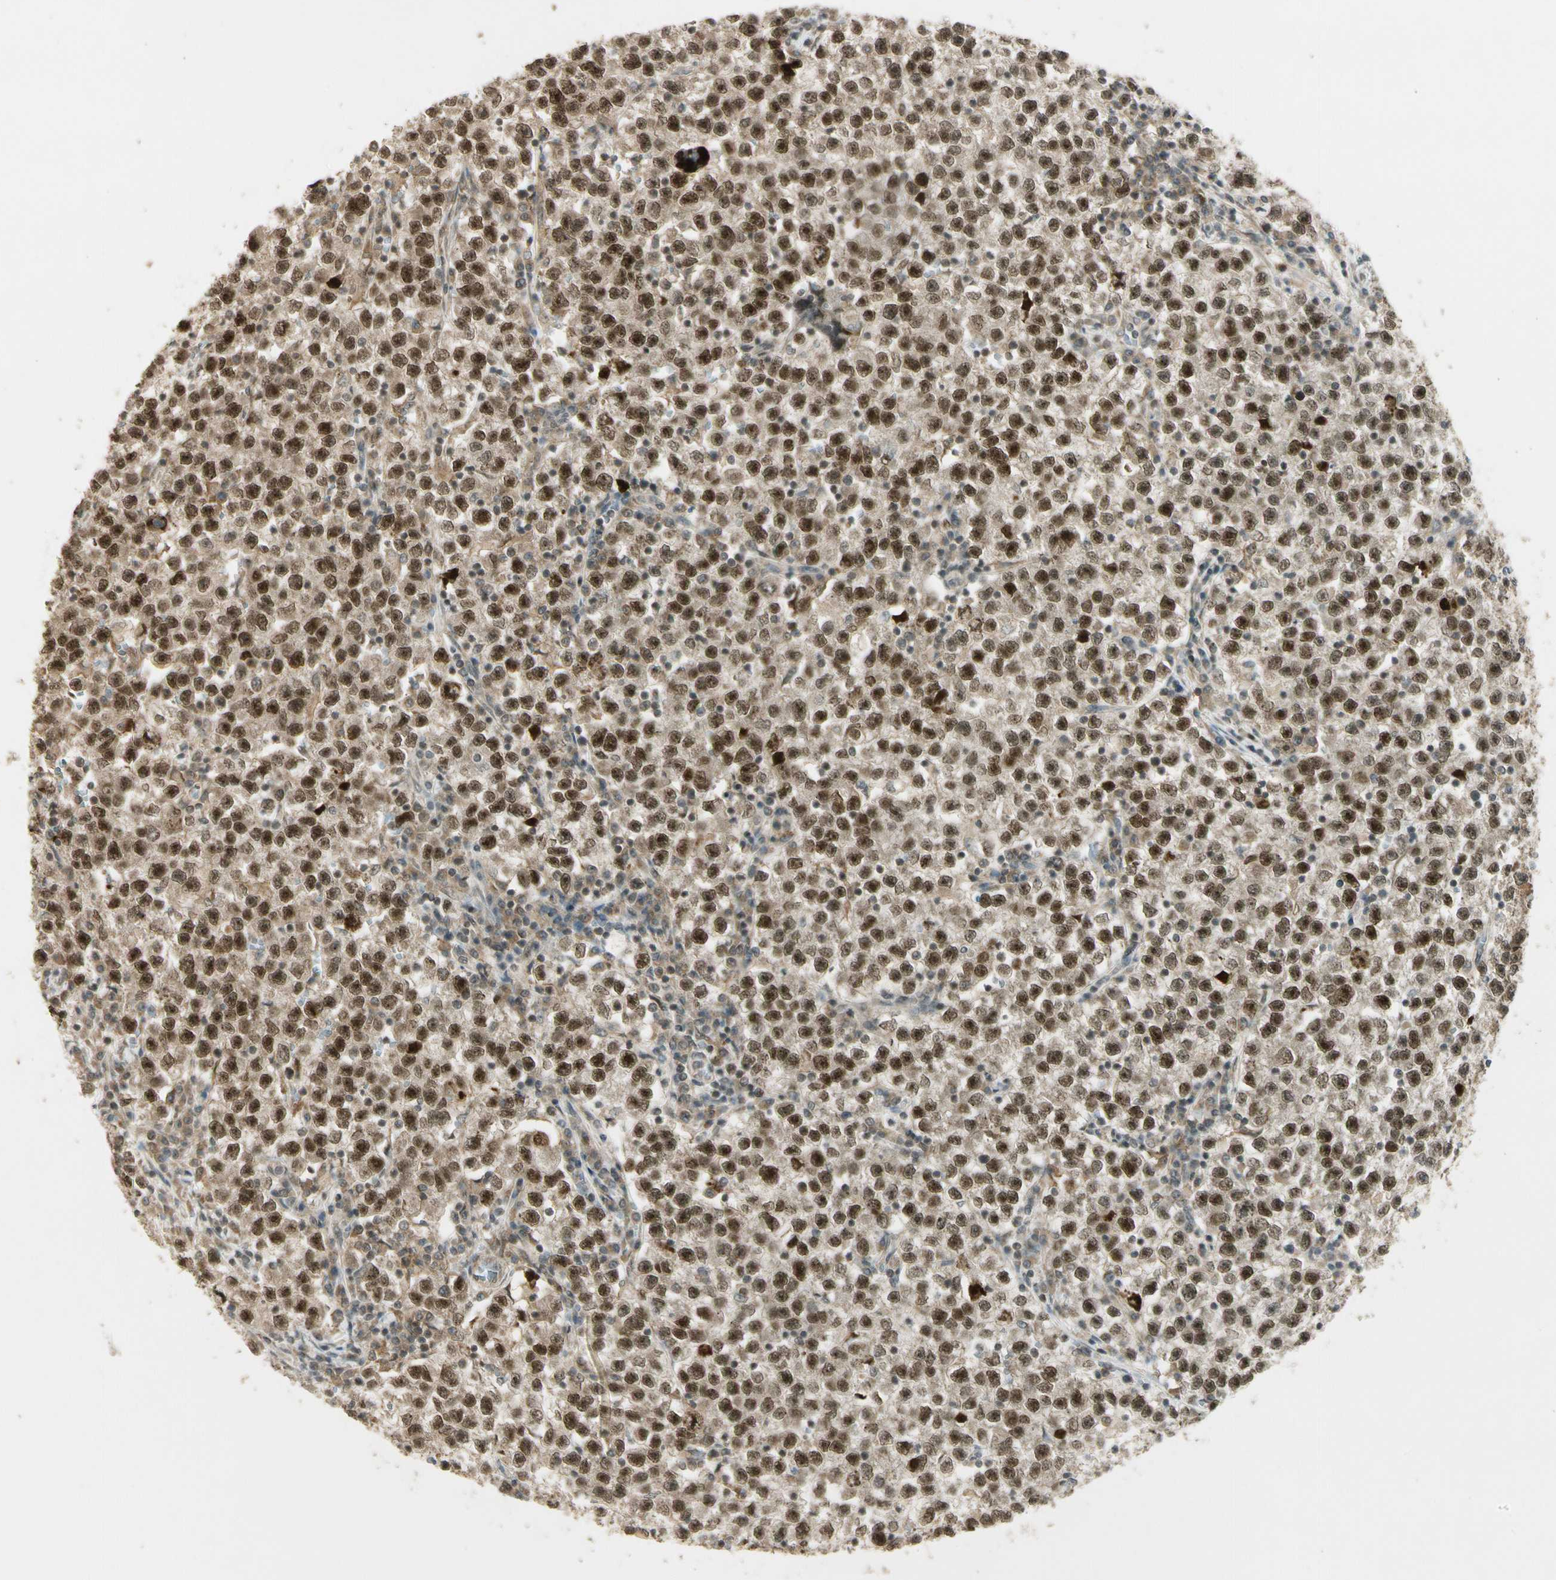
{"staining": {"intensity": "strong", "quantity": ">75%", "location": "cytoplasmic/membranous,nuclear"}, "tissue": "testis cancer", "cell_type": "Tumor cells", "image_type": "cancer", "snomed": [{"axis": "morphology", "description": "Seminoma, NOS"}, {"axis": "topography", "description": "Testis"}], "caption": "A photomicrograph showing strong cytoplasmic/membranous and nuclear staining in approximately >75% of tumor cells in testis seminoma, as visualized by brown immunohistochemical staining.", "gene": "ZNF135", "patient": {"sex": "male", "age": 22}}